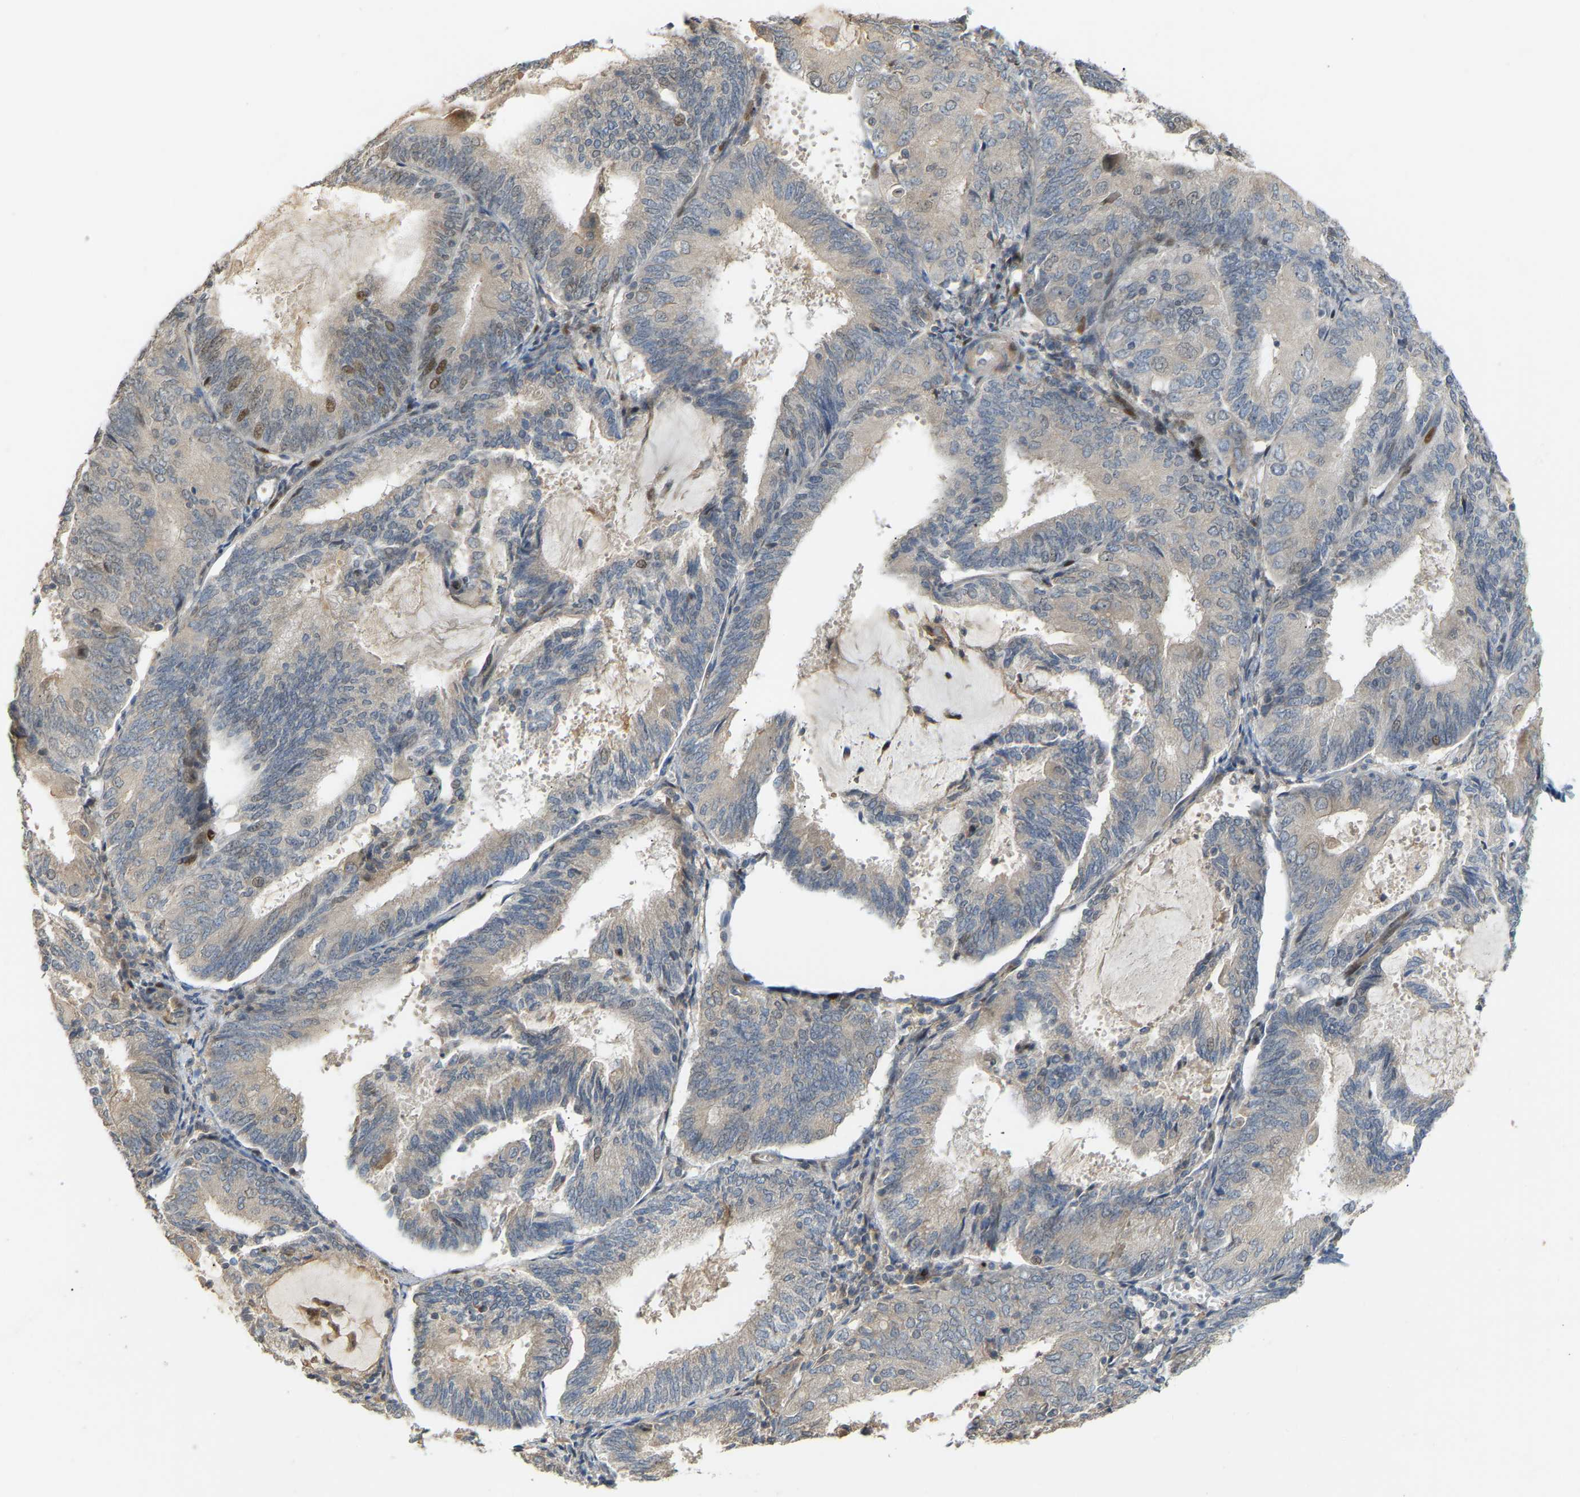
{"staining": {"intensity": "moderate", "quantity": "<25%", "location": "cytoplasmic/membranous,nuclear"}, "tissue": "endometrial cancer", "cell_type": "Tumor cells", "image_type": "cancer", "snomed": [{"axis": "morphology", "description": "Adenocarcinoma, NOS"}, {"axis": "topography", "description": "Endometrium"}], "caption": "Endometrial cancer (adenocarcinoma) stained for a protein displays moderate cytoplasmic/membranous and nuclear positivity in tumor cells.", "gene": "PTPN4", "patient": {"sex": "female", "age": 81}}